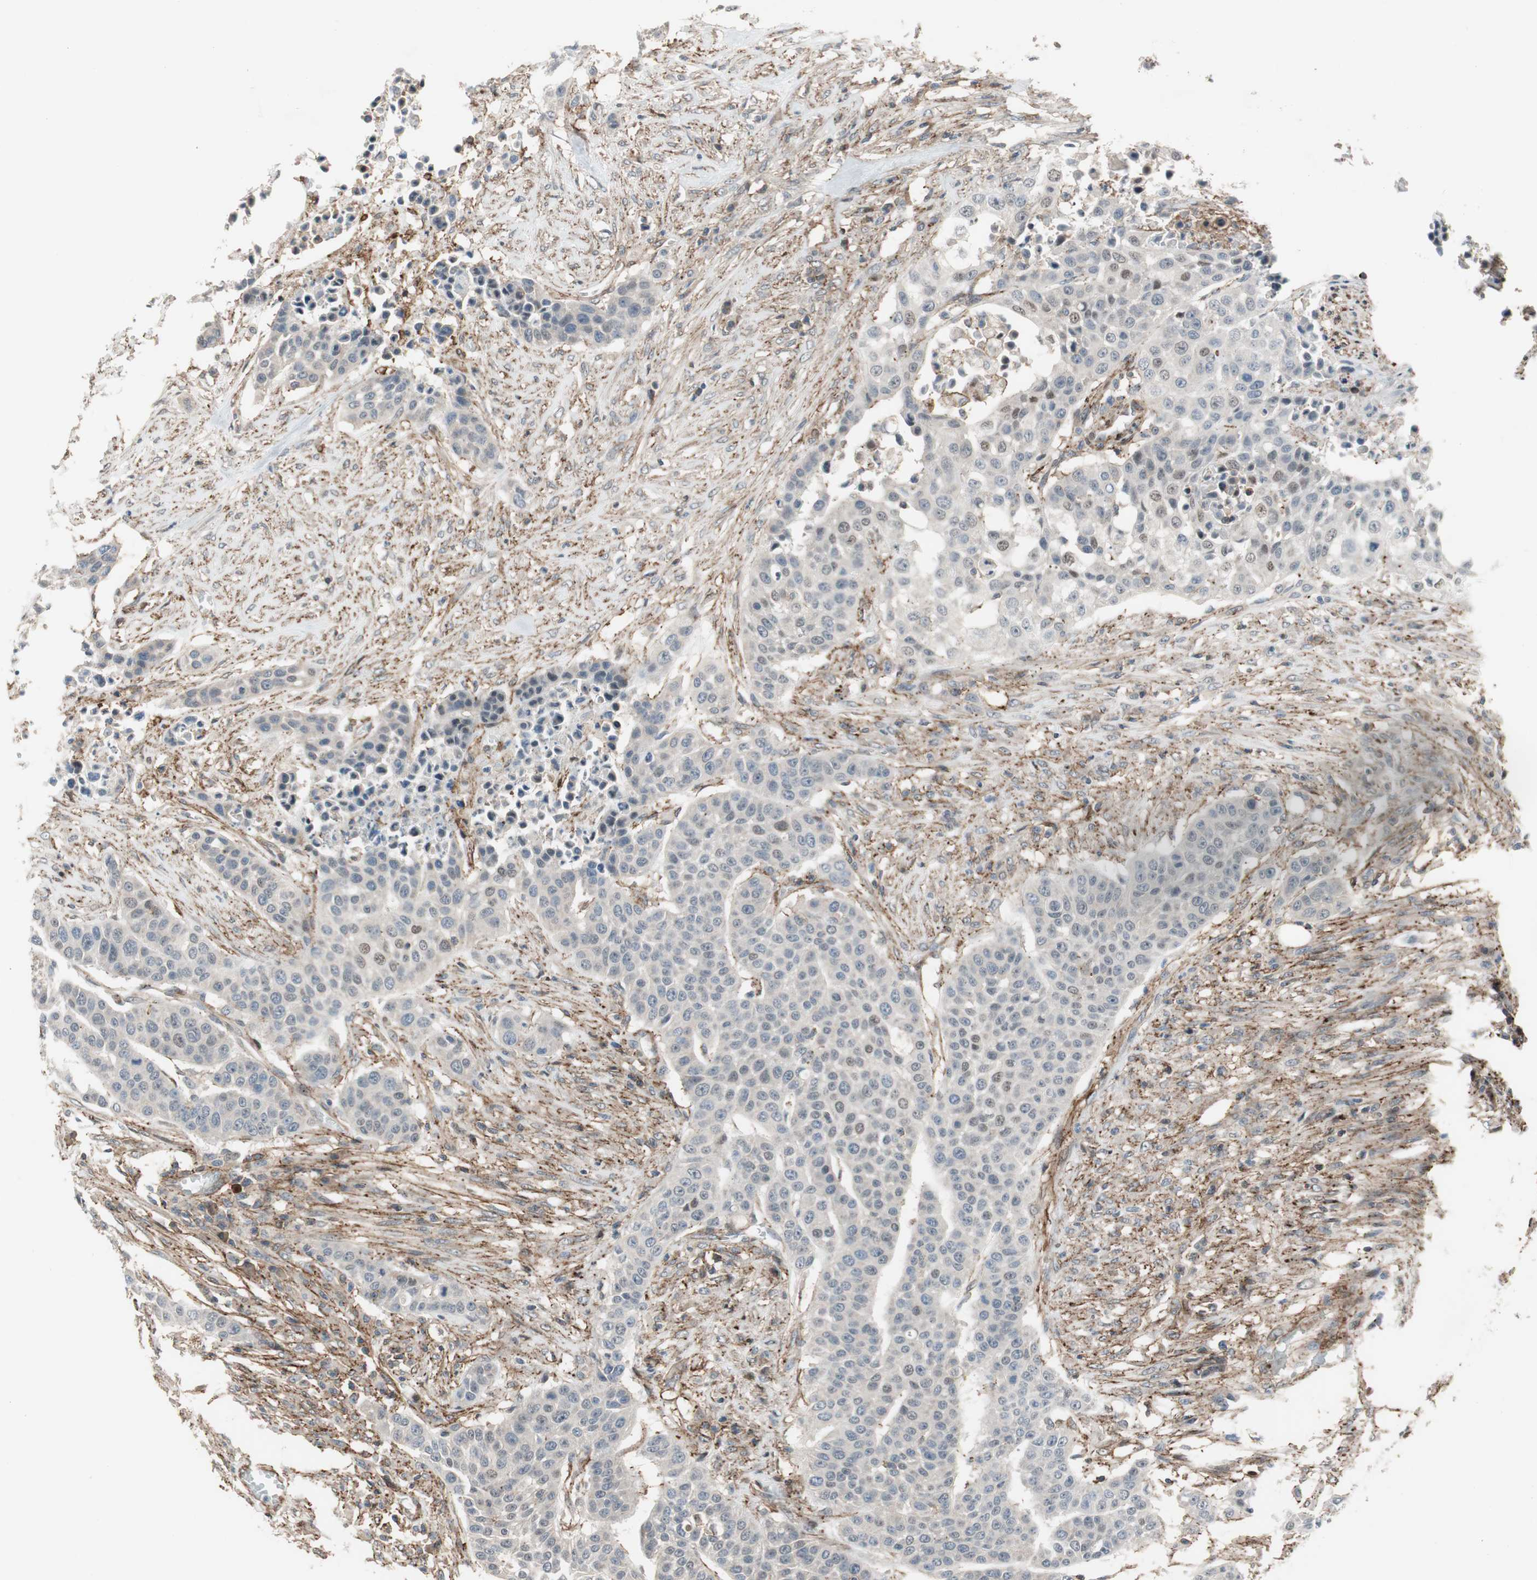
{"staining": {"intensity": "moderate", "quantity": "<25%", "location": "nuclear"}, "tissue": "urothelial cancer", "cell_type": "Tumor cells", "image_type": "cancer", "snomed": [{"axis": "morphology", "description": "Urothelial carcinoma, High grade"}, {"axis": "topography", "description": "Urinary bladder"}], "caption": "A high-resolution photomicrograph shows IHC staining of high-grade urothelial carcinoma, which exhibits moderate nuclear expression in about <25% of tumor cells. The protein of interest is shown in brown color, while the nuclei are stained blue.", "gene": "GRHL1", "patient": {"sex": "male", "age": 74}}